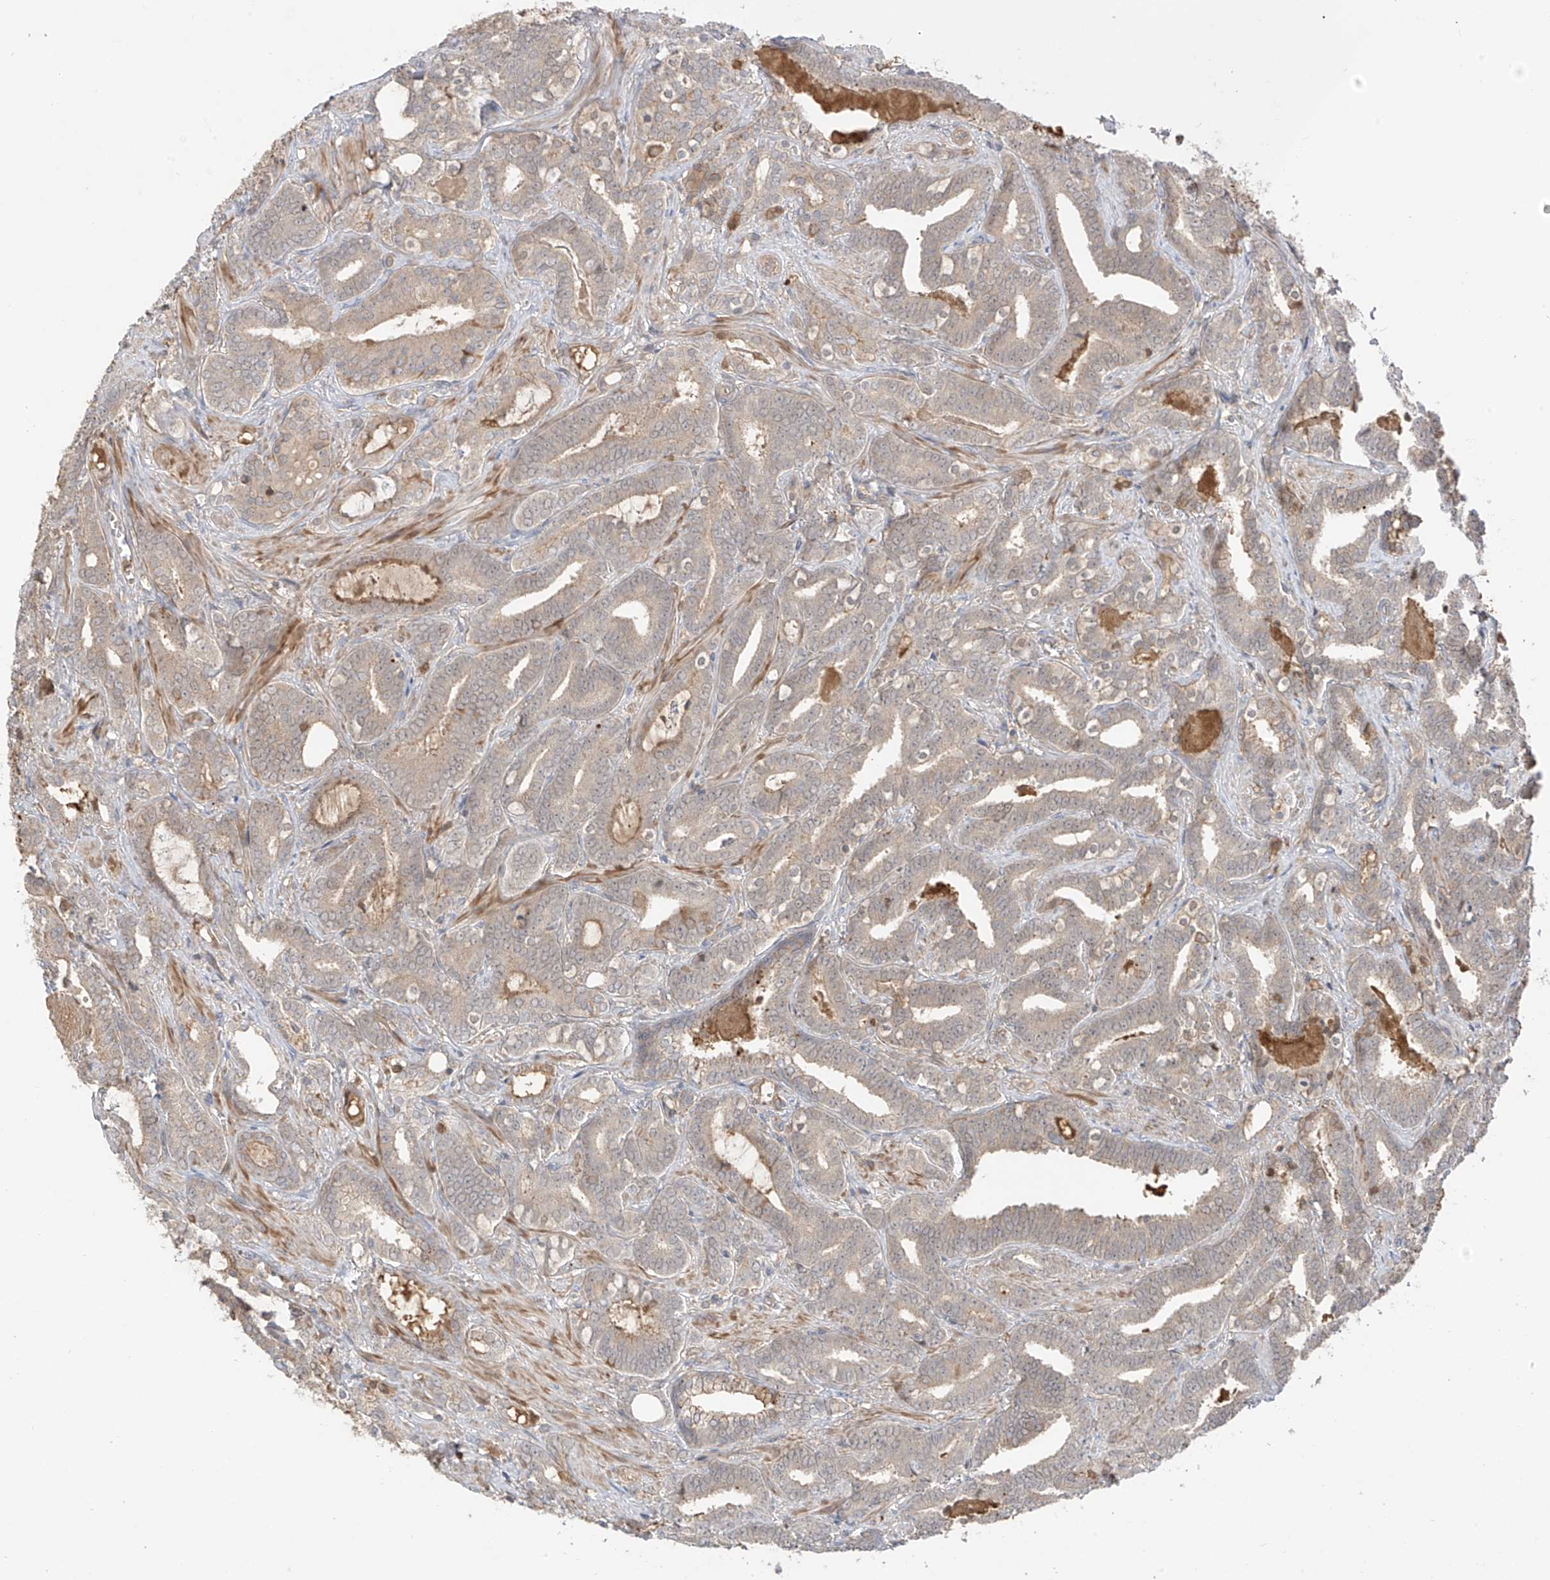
{"staining": {"intensity": "weak", "quantity": "<25%", "location": "cytoplasmic/membranous"}, "tissue": "prostate cancer", "cell_type": "Tumor cells", "image_type": "cancer", "snomed": [{"axis": "morphology", "description": "Adenocarcinoma, High grade"}, {"axis": "topography", "description": "Prostate and seminal vesicle, NOS"}], "caption": "Human prostate cancer (adenocarcinoma (high-grade)) stained for a protein using immunohistochemistry (IHC) shows no positivity in tumor cells.", "gene": "CACNA2D4", "patient": {"sex": "male", "age": 67}}